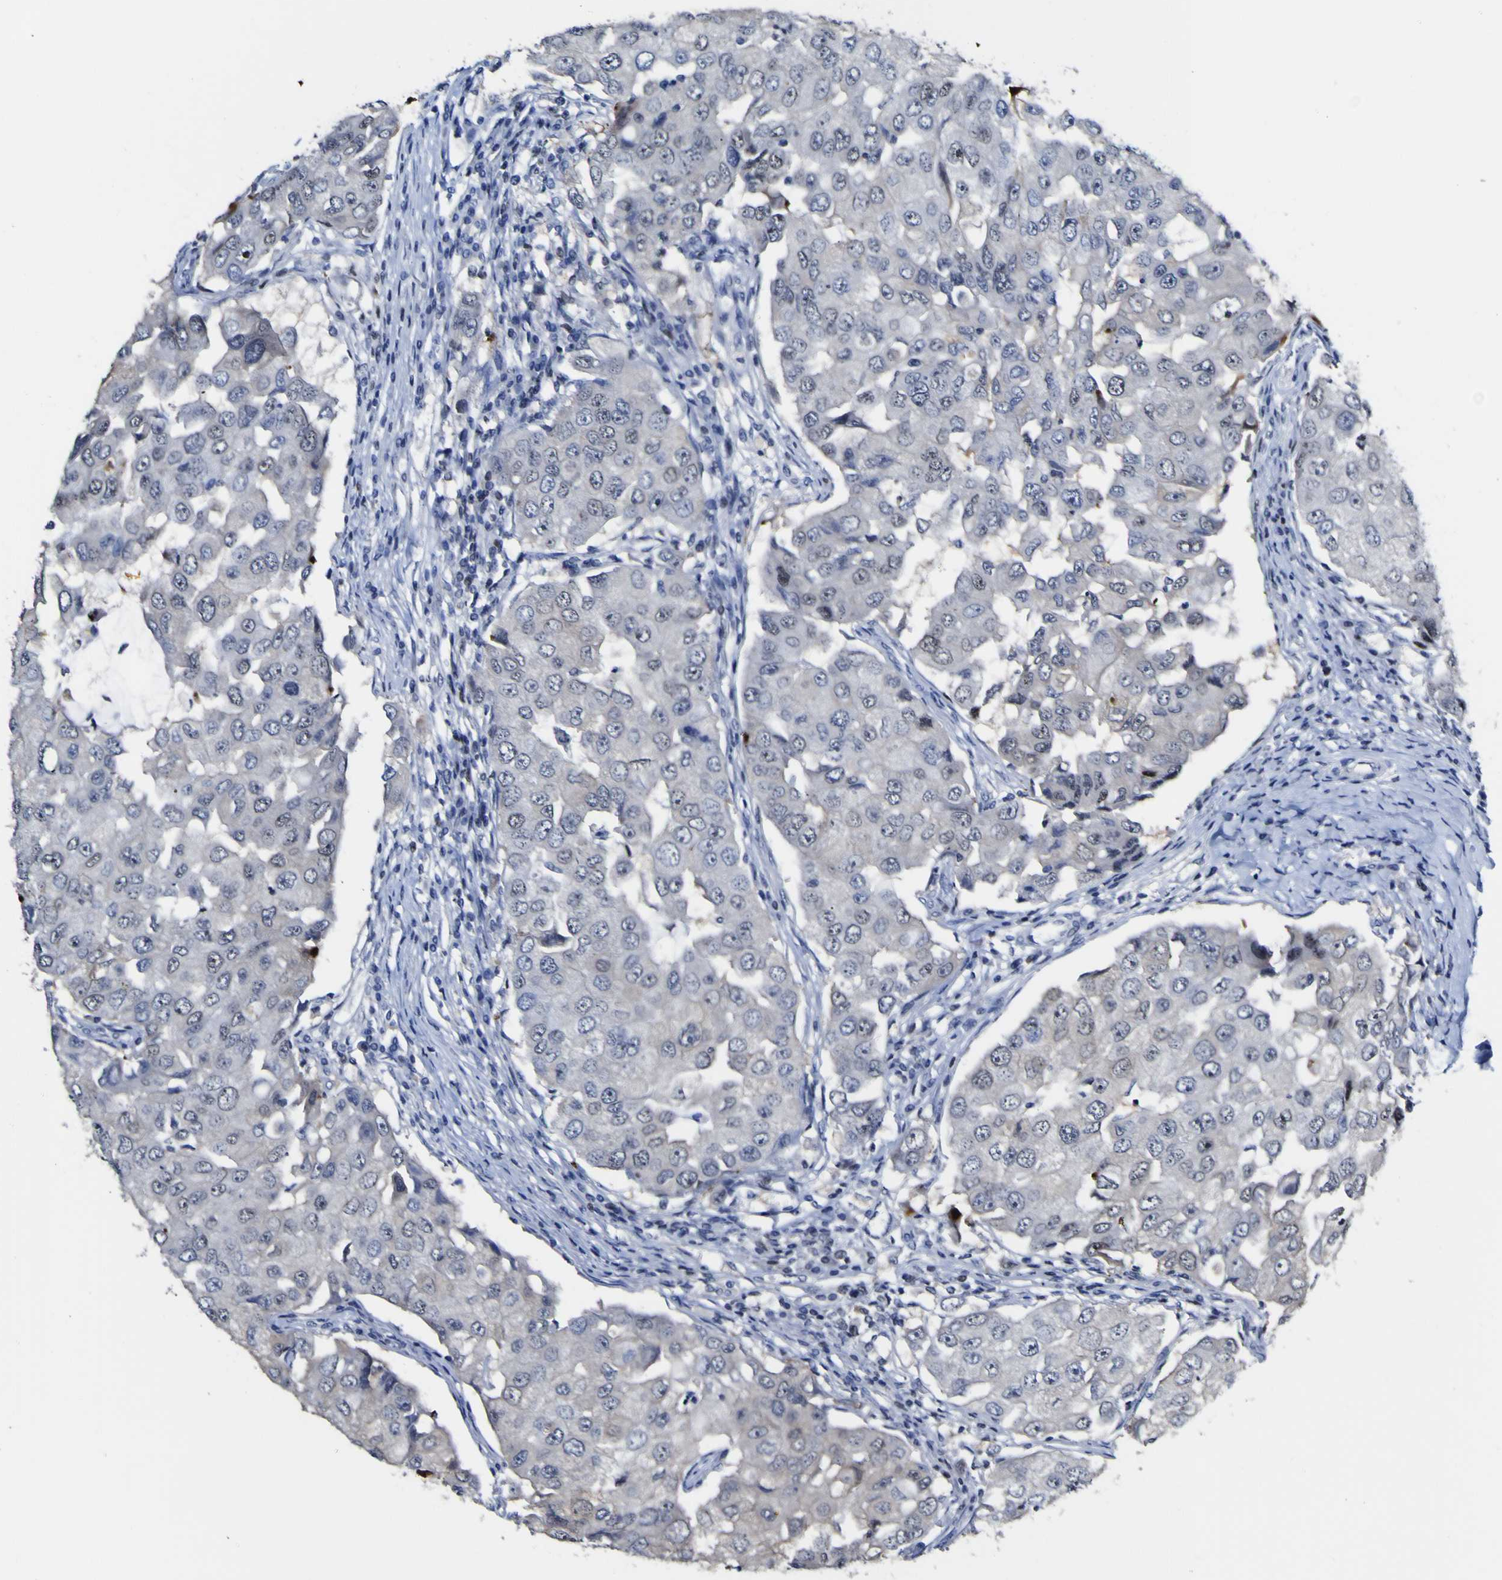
{"staining": {"intensity": "negative", "quantity": "none", "location": "none"}, "tissue": "breast cancer", "cell_type": "Tumor cells", "image_type": "cancer", "snomed": [{"axis": "morphology", "description": "Duct carcinoma"}, {"axis": "topography", "description": "Breast"}], "caption": "Immunohistochemistry image of breast cancer stained for a protein (brown), which demonstrates no positivity in tumor cells.", "gene": "CASP6", "patient": {"sex": "female", "age": 27}}